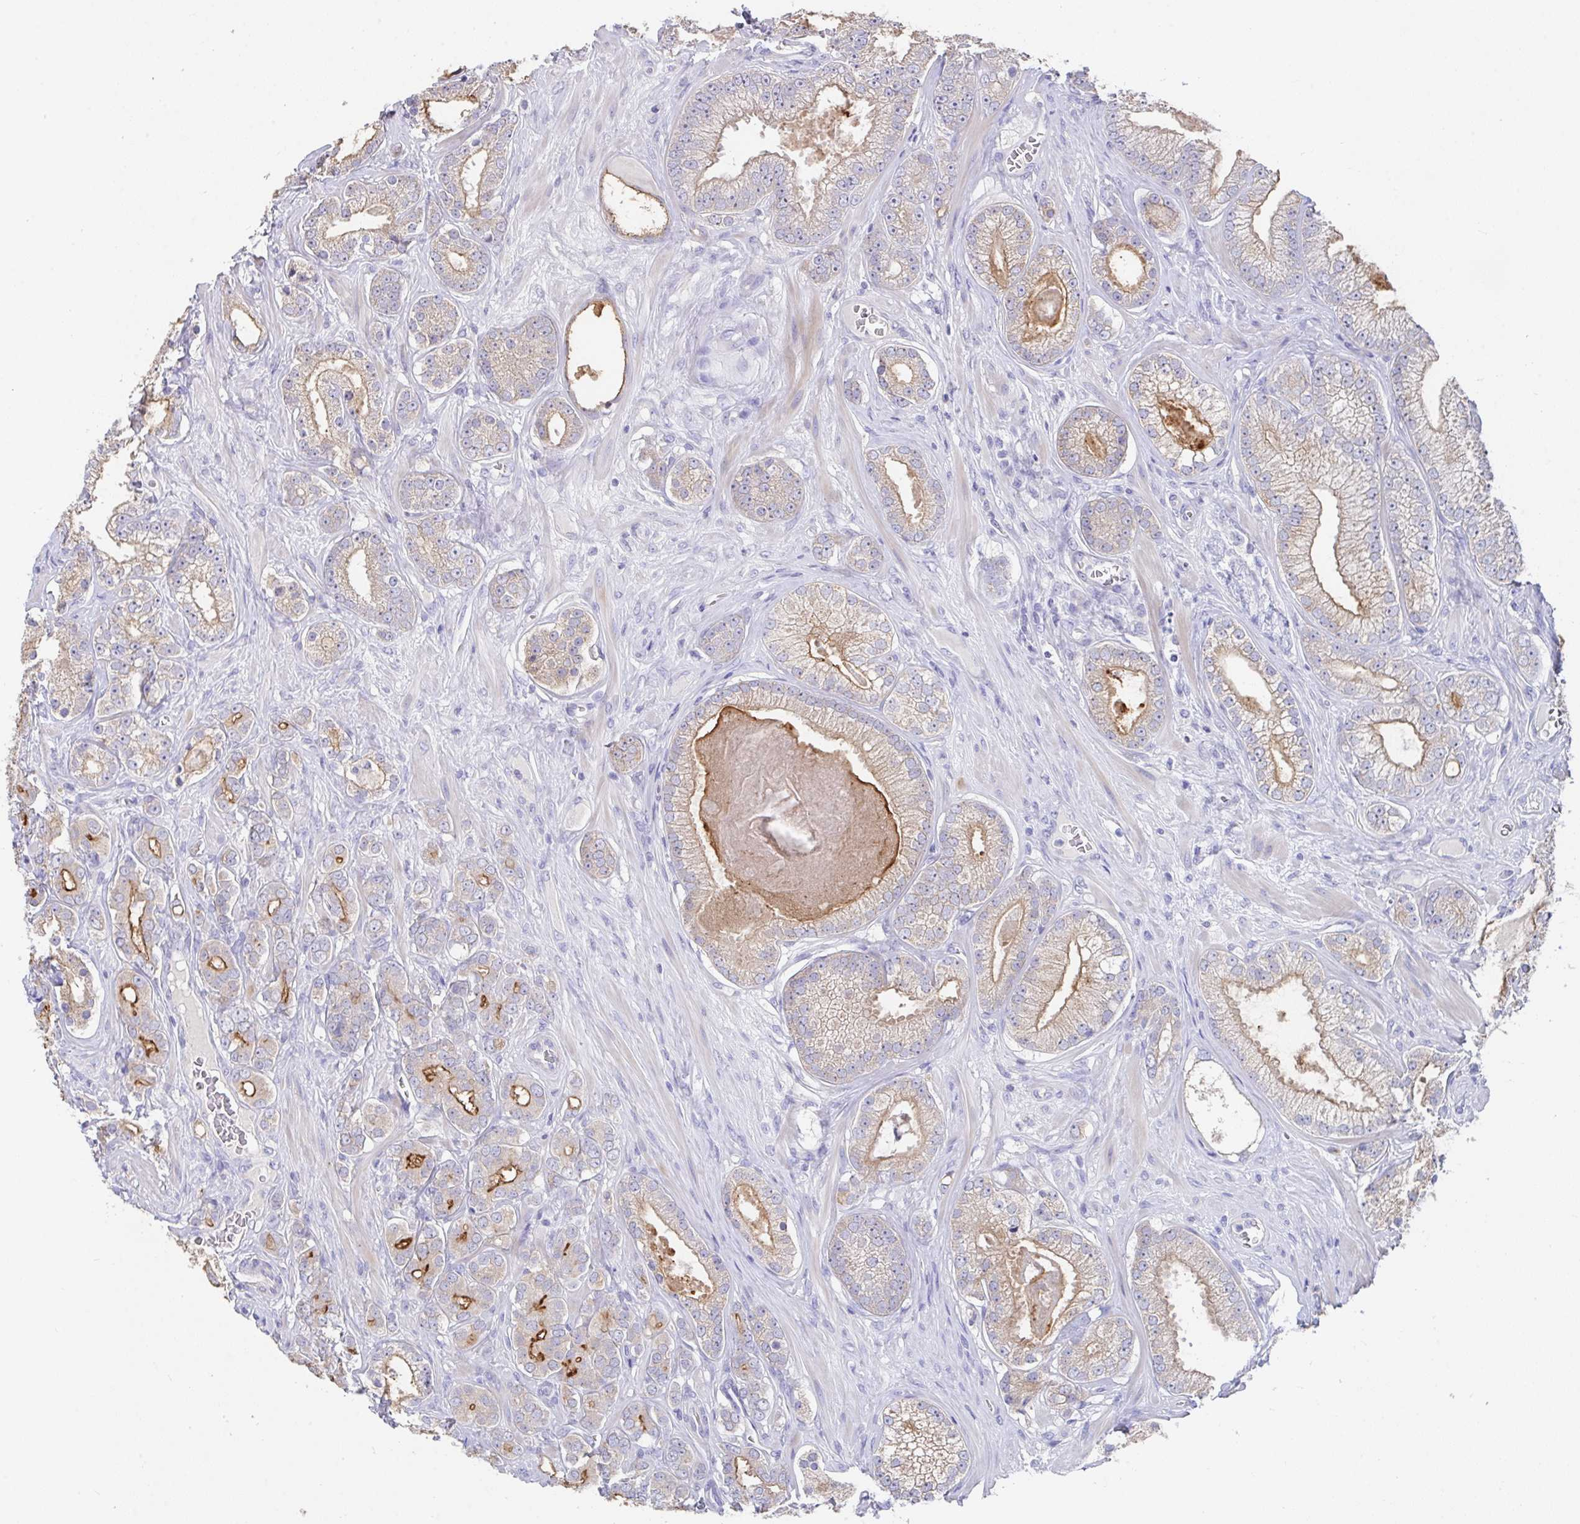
{"staining": {"intensity": "moderate", "quantity": "25%-75%", "location": "cytoplasmic/membranous"}, "tissue": "prostate cancer", "cell_type": "Tumor cells", "image_type": "cancer", "snomed": [{"axis": "morphology", "description": "Adenocarcinoma, High grade"}, {"axis": "topography", "description": "Prostate"}], "caption": "High-magnification brightfield microscopy of prostate cancer stained with DAB (brown) and counterstained with hematoxylin (blue). tumor cells exhibit moderate cytoplasmic/membranous positivity is identified in approximately25%-75% of cells.", "gene": "SLC44A4", "patient": {"sex": "male", "age": 66}}